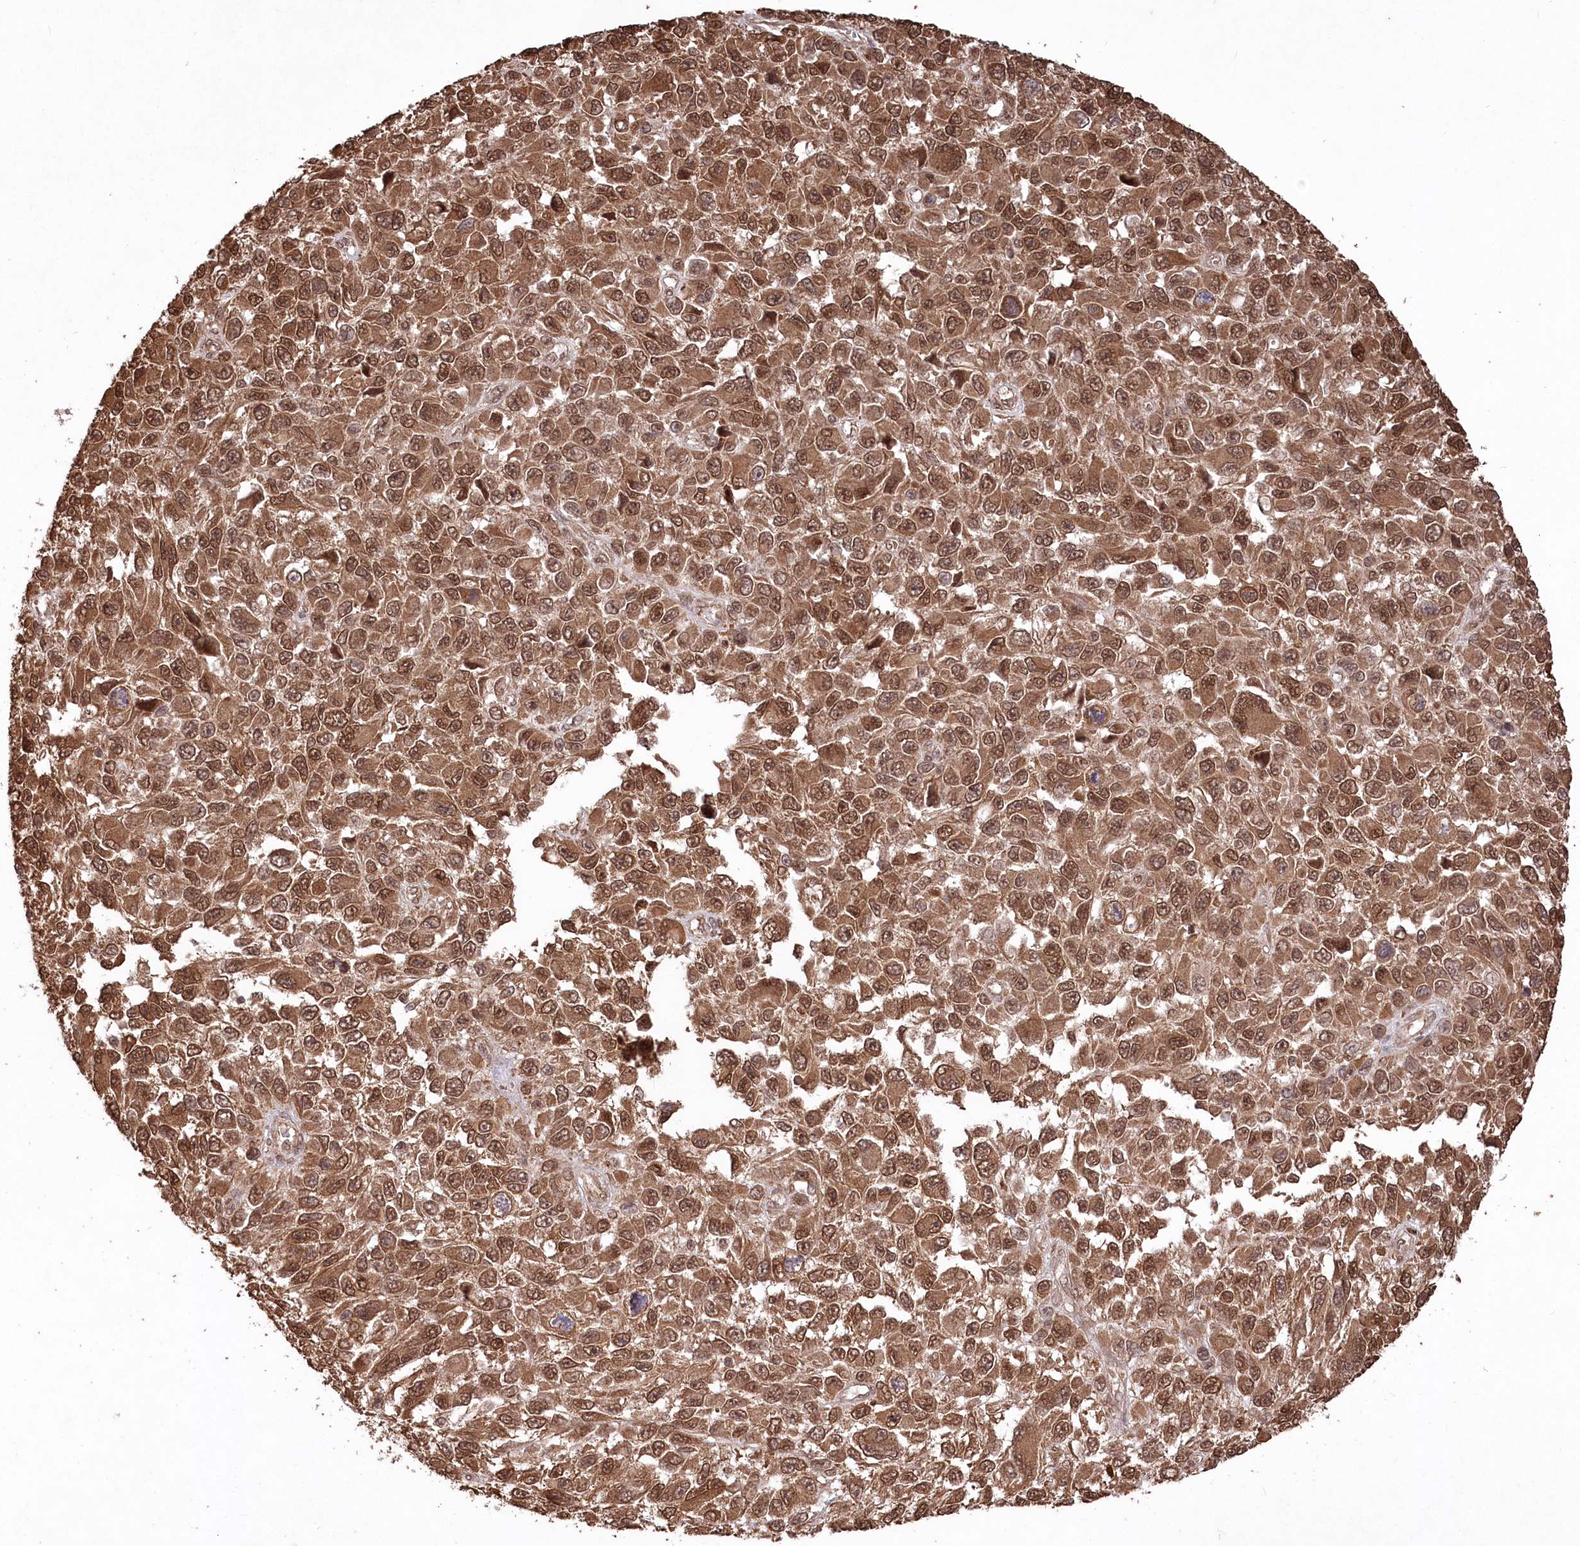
{"staining": {"intensity": "strong", "quantity": ">75%", "location": "cytoplasmic/membranous,nuclear"}, "tissue": "melanoma", "cell_type": "Tumor cells", "image_type": "cancer", "snomed": [{"axis": "morphology", "description": "Malignant melanoma, NOS"}, {"axis": "topography", "description": "Skin"}], "caption": "Brown immunohistochemical staining in human melanoma demonstrates strong cytoplasmic/membranous and nuclear positivity in about >75% of tumor cells.", "gene": "PSMA1", "patient": {"sex": "female", "age": 96}}